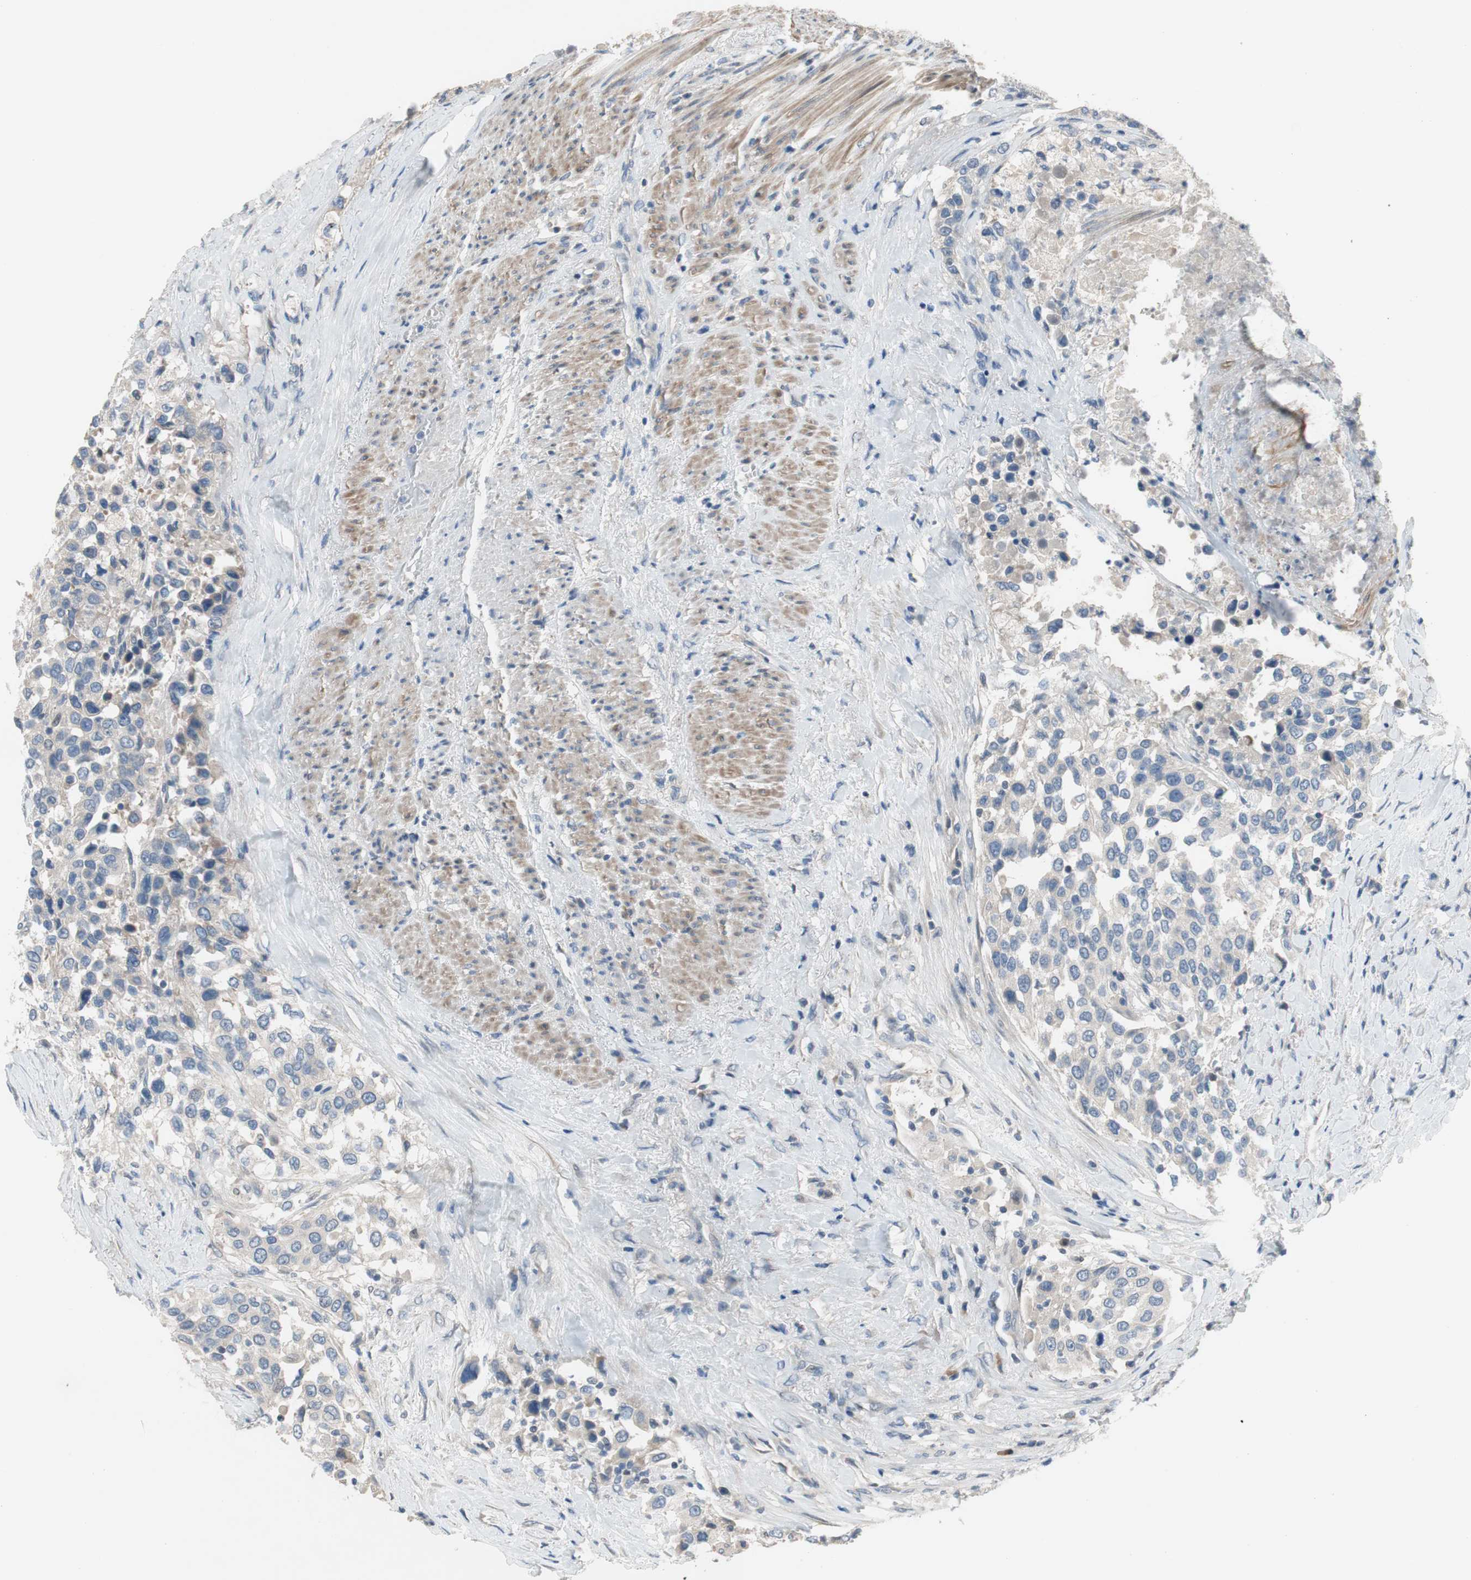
{"staining": {"intensity": "negative", "quantity": "none", "location": "none"}, "tissue": "urothelial cancer", "cell_type": "Tumor cells", "image_type": "cancer", "snomed": [{"axis": "morphology", "description": "Urothelial carcinoma, High grade"}, {"axis": "topography", "description": "Urinary bladder"}], "caption": "DAB (3,3'-diaminobenzidine) immunohistochemical staining of human urothelial cancer exhibits no significant positivity in tumor cells. (Immunohistochemistry, brightfield microscopy, high magnification).", "gene": "TACR3", "patient": {"sex": "female", "age": 80}}